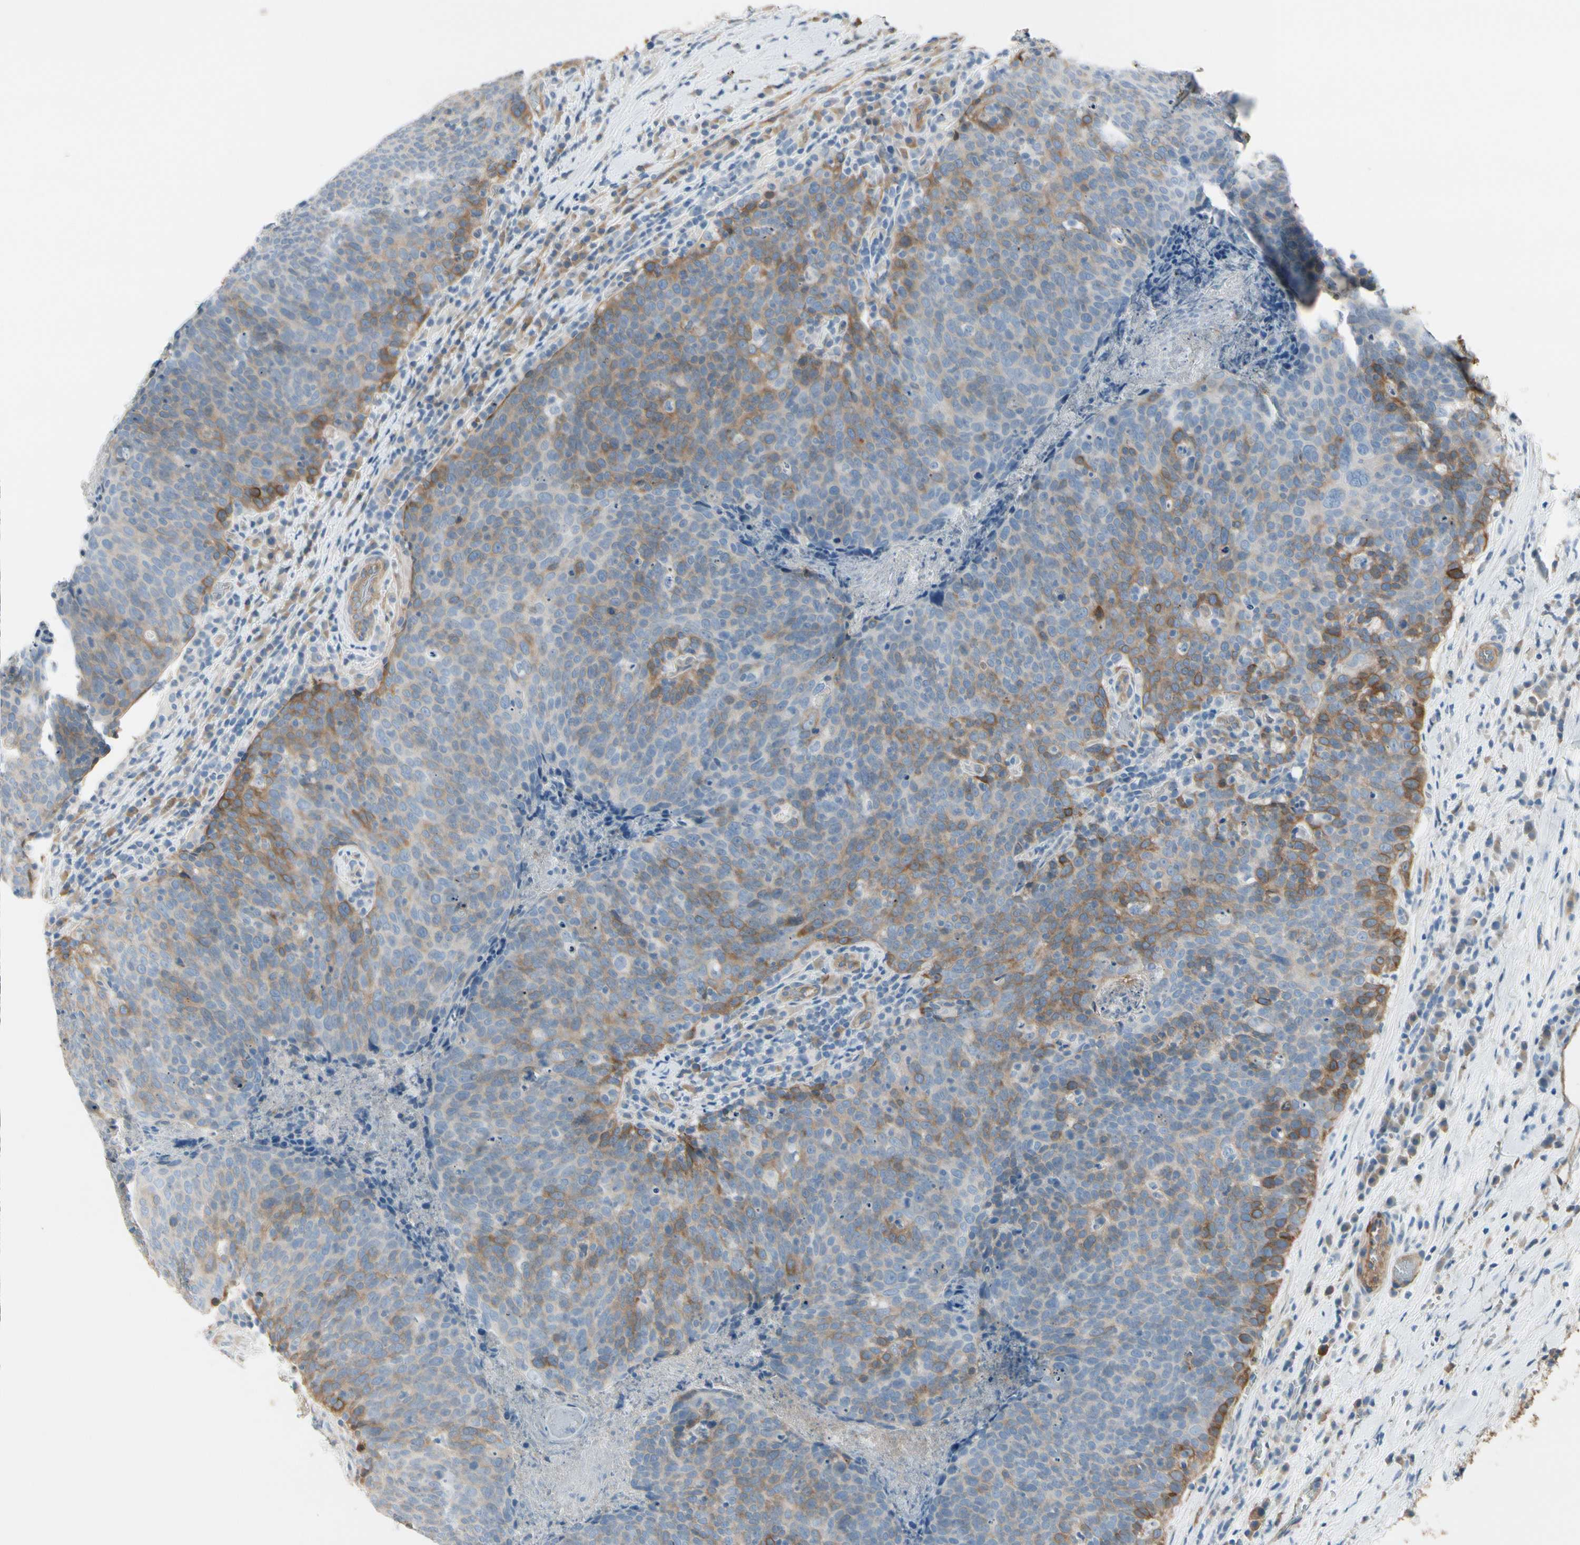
{"staining": {"intensity": "moderate", "quantity": "25%-75%", "location": "cytoplasmic/membranous"}, "tissue": "head and neck cancer", "cell_type": "Tumor cells", "image_type": "cancer", "snomed": [{"axis": "morphology", "description": "Squamous cell carcinoma, NOS"}, {"axis": "morphology", "description": "Squamous cell carcinoma, metastatic, NOS"}, {"axis": "topography", "description": "Lymph node"}, {"axis": "topography", "description": "Head-Neck"}], "caption": "Moderate cytoplasmic/membranous staining for a protein is seen in about 25%-75% of tumor cells of head and neck cancer using immunohistochemistry (IHC).", "gene": "ITGA3", "patient": {"sex": "male", "age": 62}}